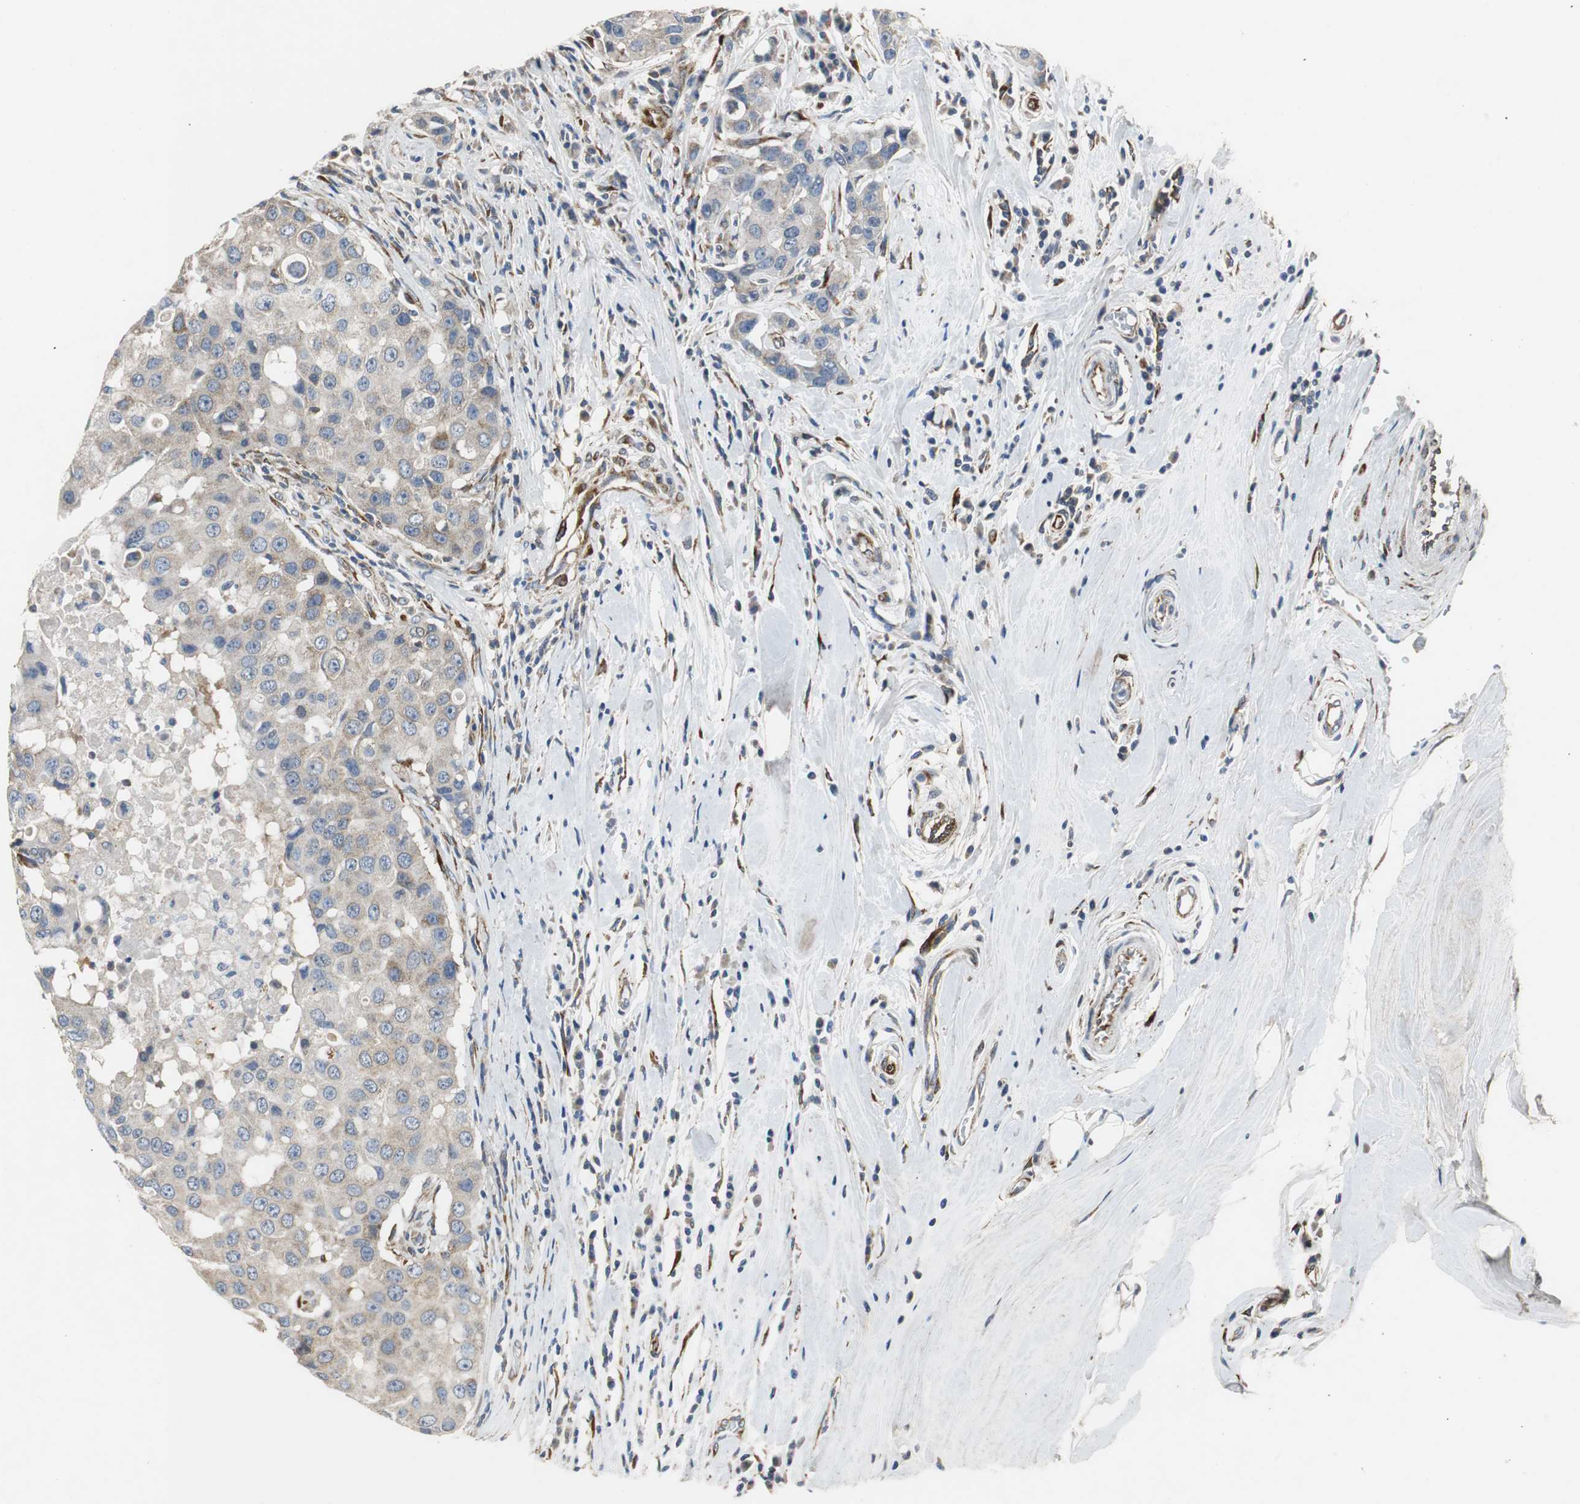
{"staining": {"intensity": "weak", "quantity": "25%-75%", "location": "cytoplasmic/membranous"}, "tissue": "breast cancer", "cell_type": "Tumor cells", "image_type": "cancer", "snomed": [{"axis": "morphology", "description": "Duct carcinoma"}, {"axis": "topography", "description": "Breast"}], "caption": "Immunohistochemical staining of human invasive ductal carcinoma (breast) shows low levels of weak cytoplasmic/membranous protein expression in approximately 25%-75% of tumor cells.", "gene": "ISCU", "patient": {"sex": "female", "age": 27}}